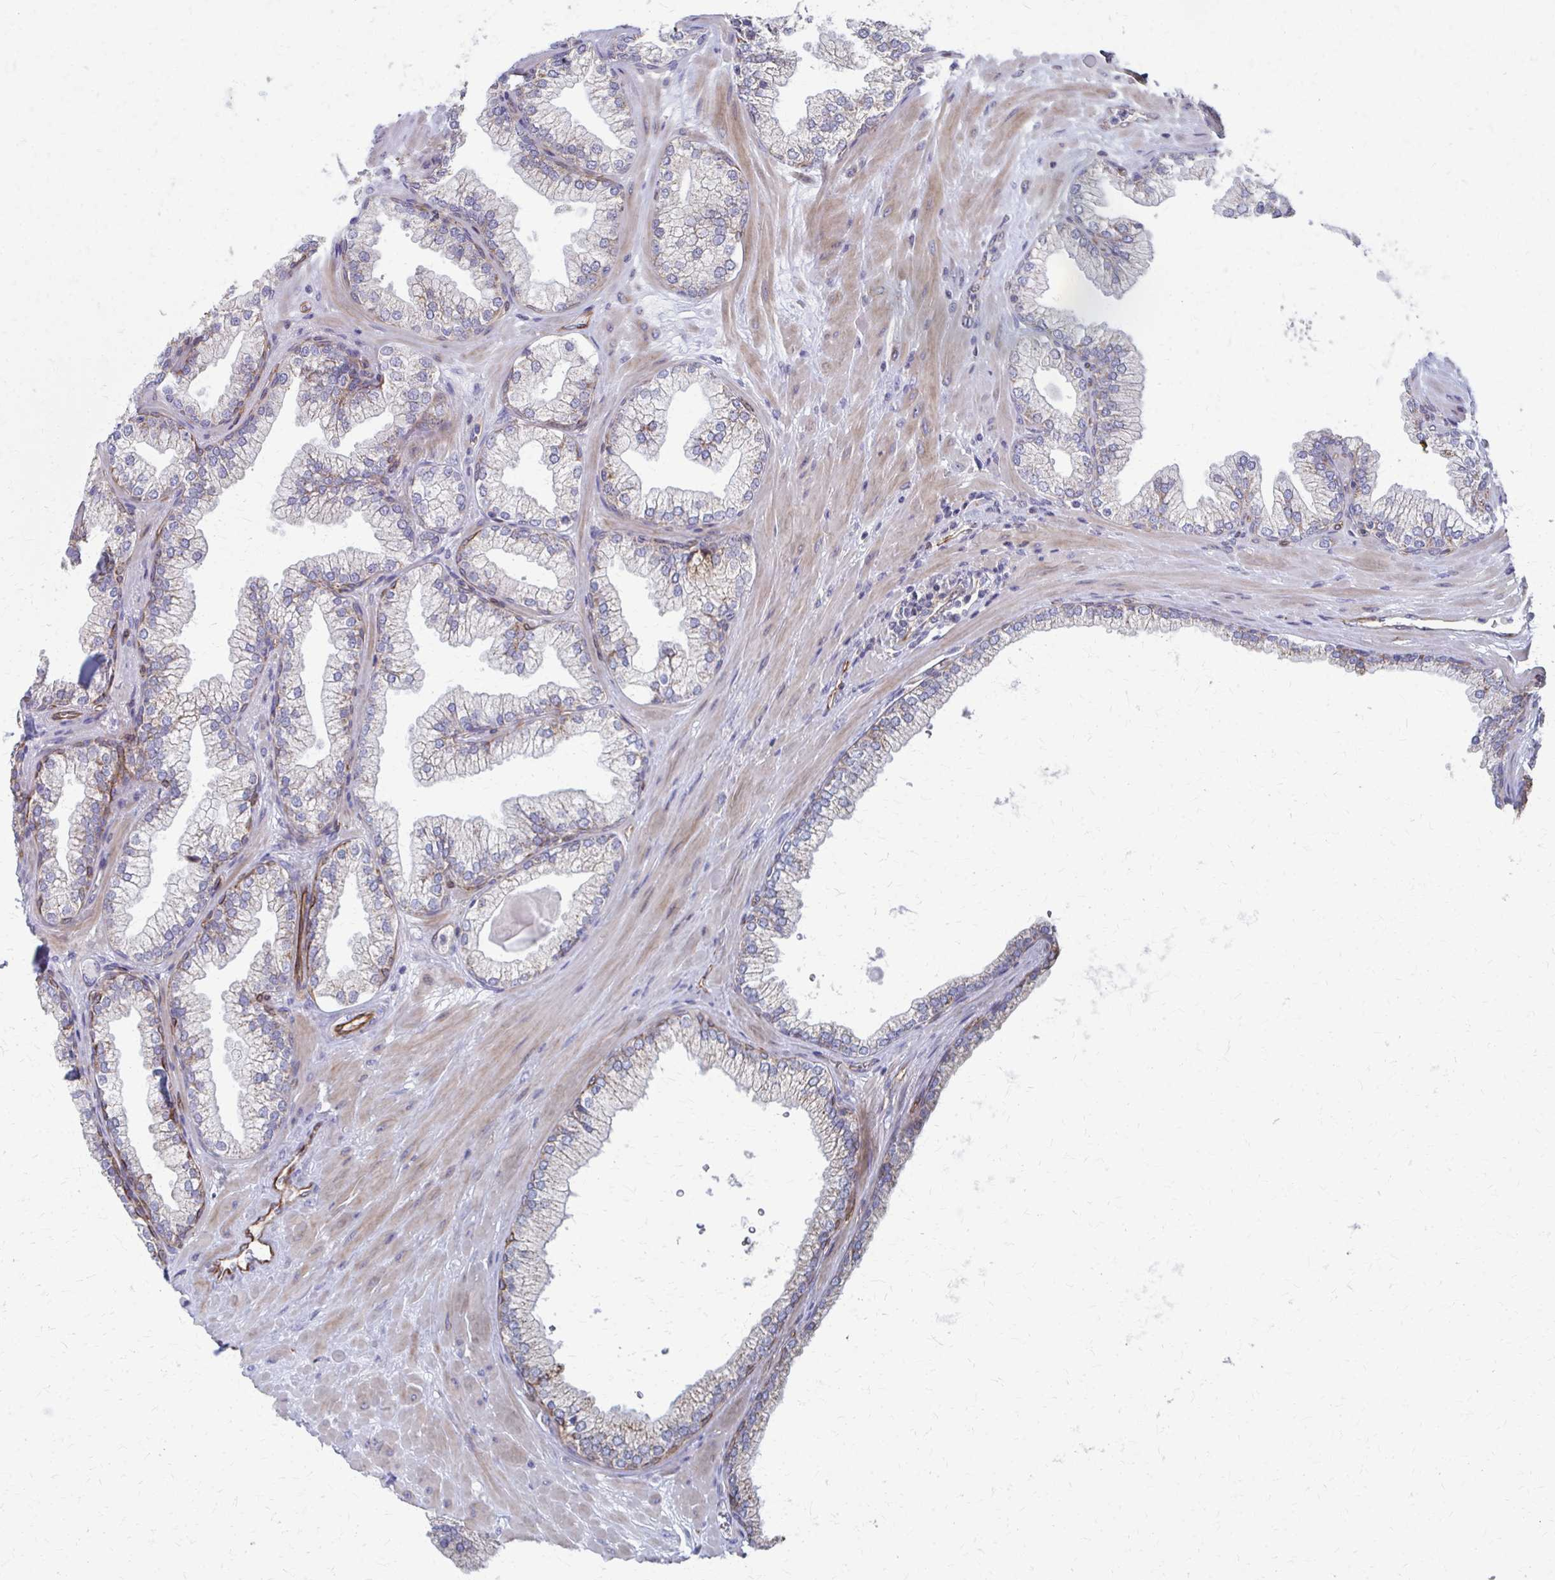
{"staining": {"intensity": "moderate", "quantity": "25%-75%", "location": "cytoplasmic/membranous"}, "tissue": "prostate", "cell_type": "Glandular cells", "image_type": "normal", "snomed": [{"axis": "morphology", "description": "Normal tissue, NOS"}, {"axis": "topography", "description": "Prostate"}, {"axis": "topography", "description": "Peripheral nerve tissue"}], "caption": "Human prostate stained with a brown dye displays moderate cytoplasmic/membranous positive positivity in about 25%-75% of glandular cells.", "gene": "FAHD1", "patient": {"sex": "male", "age": 61}}